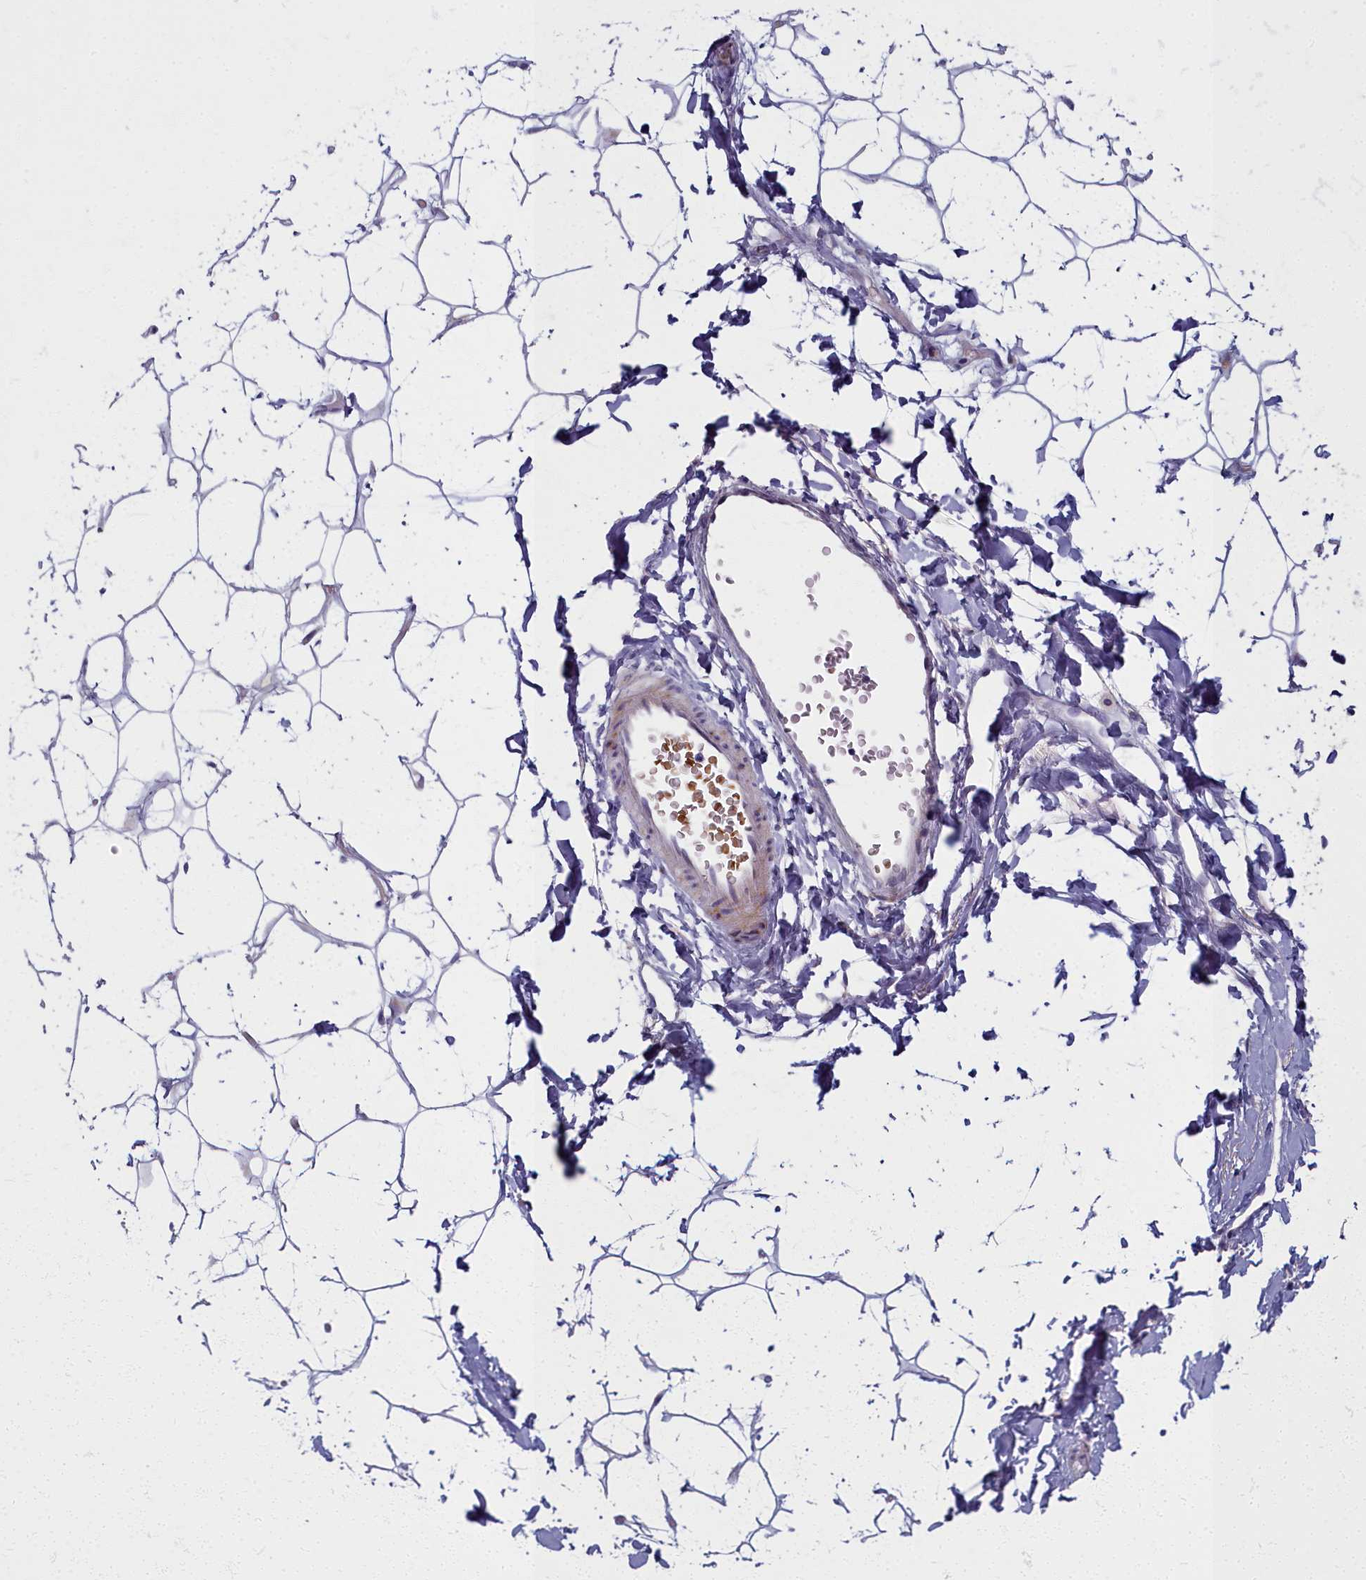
{"staining": {"intensity": "negative", "quantity": "none", "location": "none"}, "tissue": "adipose tissue", "cell_type": "Adipocytes", "image_type": "normal", "snomed": [{"axis": "morphology", "description": "Normal tissue, NOS"}, {"axis": "topography", "description": "Breast"}], "caption": "A high-resolution histopathology image shows immunohistochemistry (IHC) staining of normal adipose tissue, which displays no significant staining in adipocytes. (DAB immunohistochemistry with hematoxylin counter stain).", "gene": "ARL15", "patient": {"sex": "female", "age": 26}}